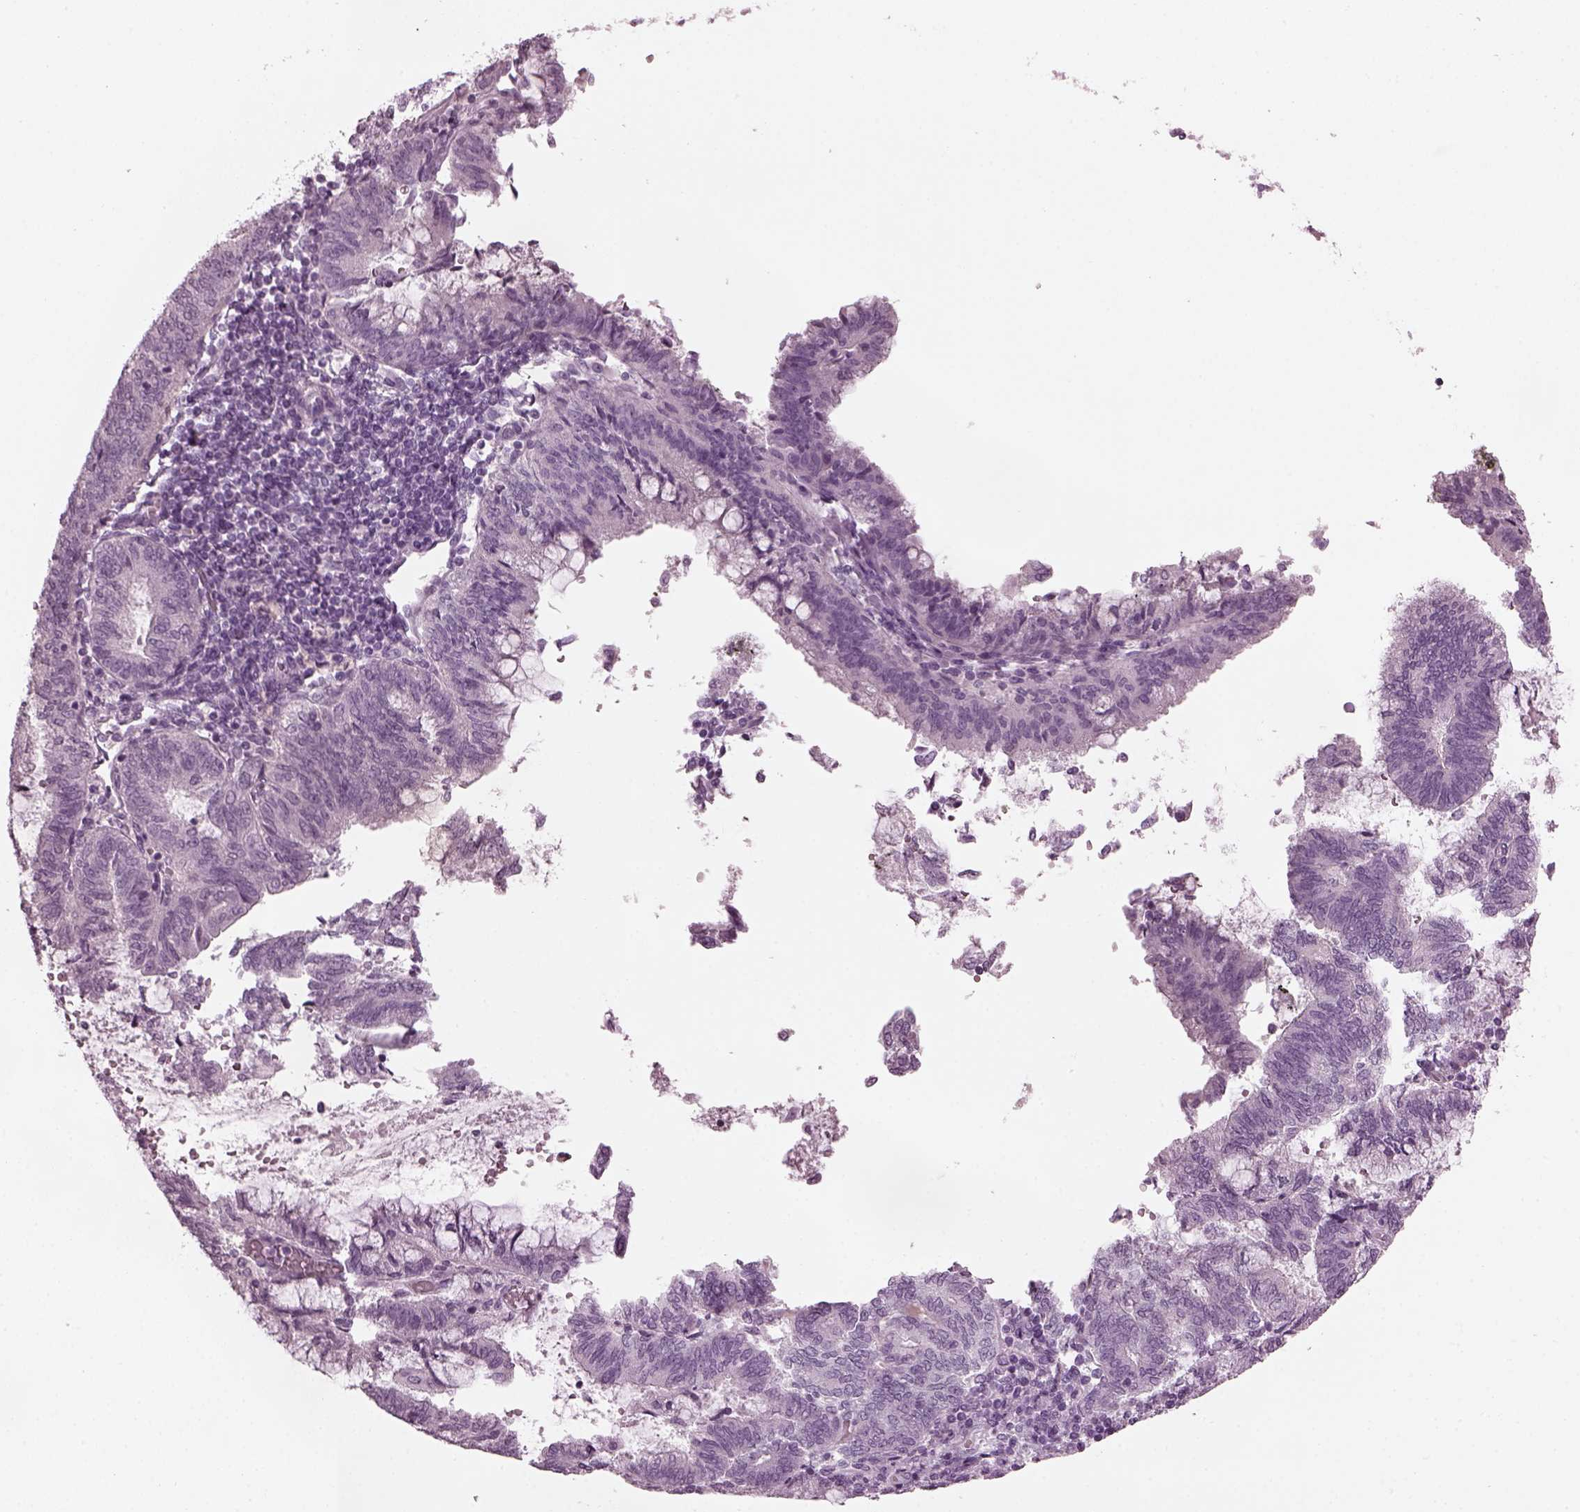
{"staining": {"intensity": "negative", "quantity": "none", "location": "none"}, "tissue": "endometrial cancer", "cell_type": "Tumor cells", "image_type": "cancer", "snomed": [{"axis": "morphology", "description": "Adenocarcinoma, NOS"}, {"axis": "topography", "description": "Endometrium"}], "caption": "Endometrial cancer was stained to show a protein in brown. There is no significant expression in tumor cells. (DAB (3,3'-diaminobenzidine) immunohistochemistry visualized using brightfield microscopy, high magnification).", "gene": "SLC6A17", "patient": {"sex": "female", "age": 65}}